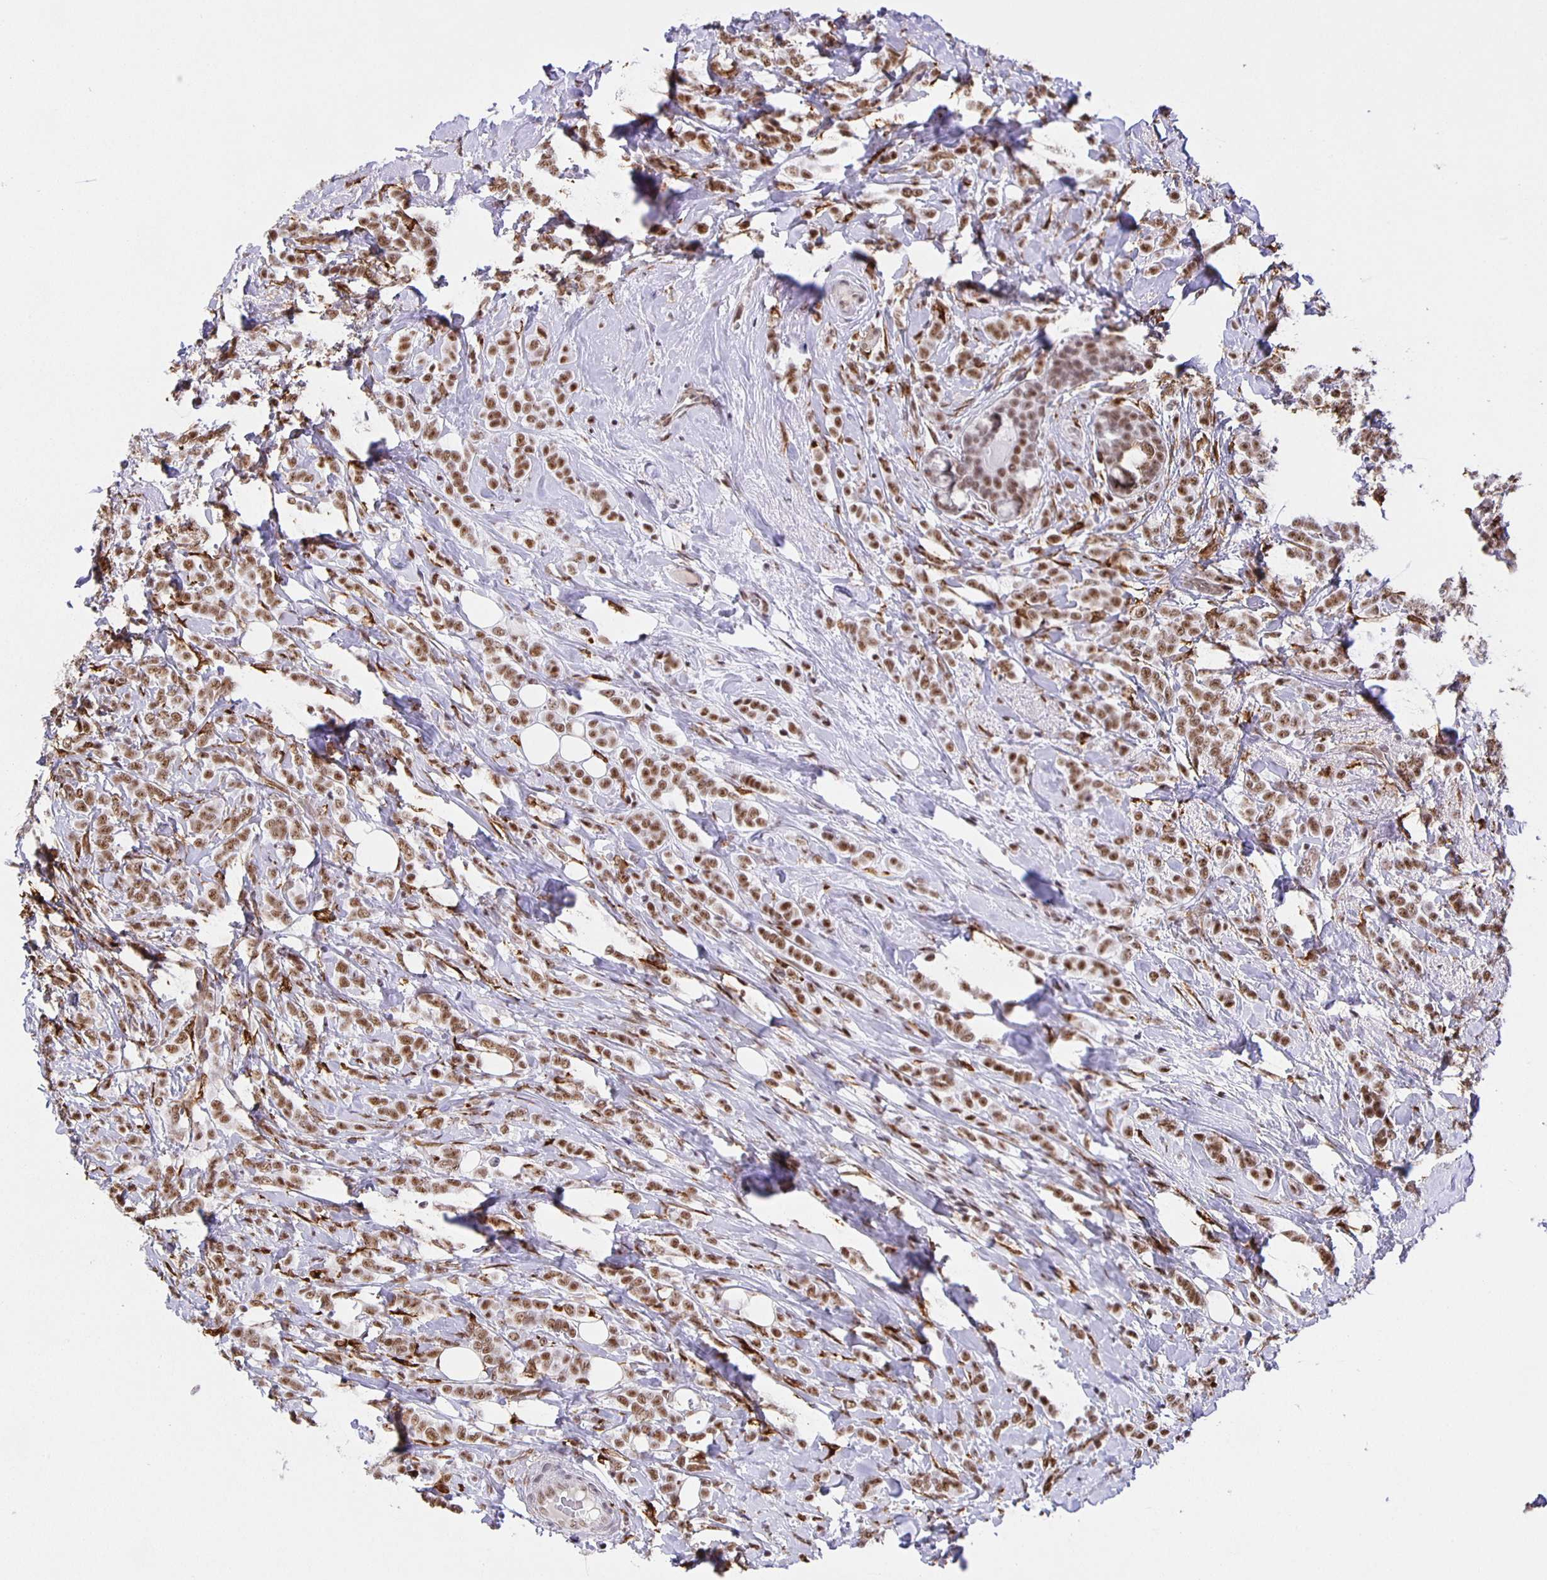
{"staining": {"intensity": "moderate", "quantity": ">75%", "location": "nuclear"}, "tissue": "breast cancer", "cell_type": "Tumor cells", "image_type": "cancer", "snomed": [{"axis": "morphology", "description": "Lobular carcinoma"}, {"axis": "topography", "description": "Breast"}], "caption": "Immunohistochemistry (DAB) staining of breast cancer reveals moderate nuclear protein staining in about >75% of tumor cells.", "gene": "ZRANB2", "patient": {"sex": "female", "age": 49}}